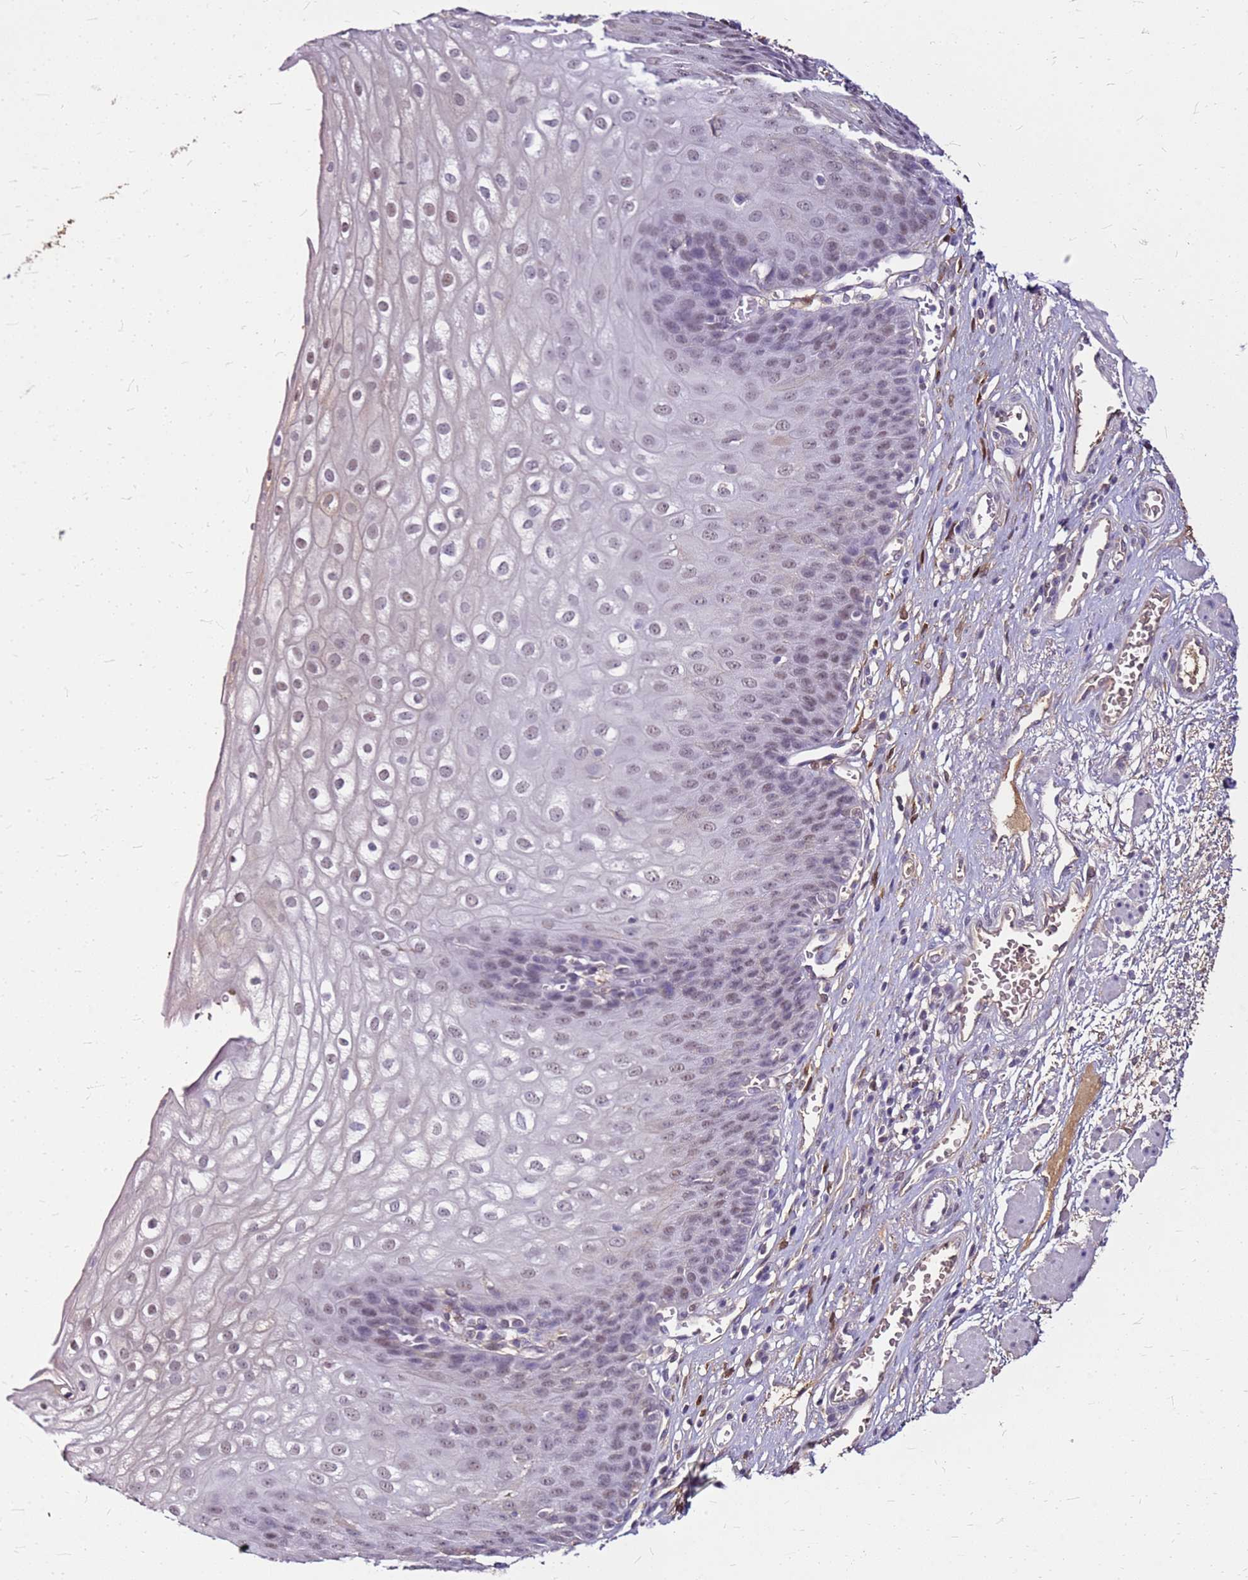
{"staining": {"intensity": "moderate", "quantity": "<25%", "location": "cytoplasmic/membranous,nuclear"}, "tissue": "esophagus", "cell_type": "Squamous epithelial cells", "image_type": "normal", "snomed": [{"axis": "morphology", "description": "Normal tissue, NOS"}, {"axis": "topography", "description": "Esophagus"}], "caption": "Squamous epithelial cells demonstrate moderate cytoplasmic/membranous,nuclear expression in about <25% of cells in normal esophagus. (DAB (3,3'-diaminobenzidine) = brown stain, brightfield microscopy at high magnification).", "gene": "ALDH1A3", "patient": {"sex": "male", "age": 71}}